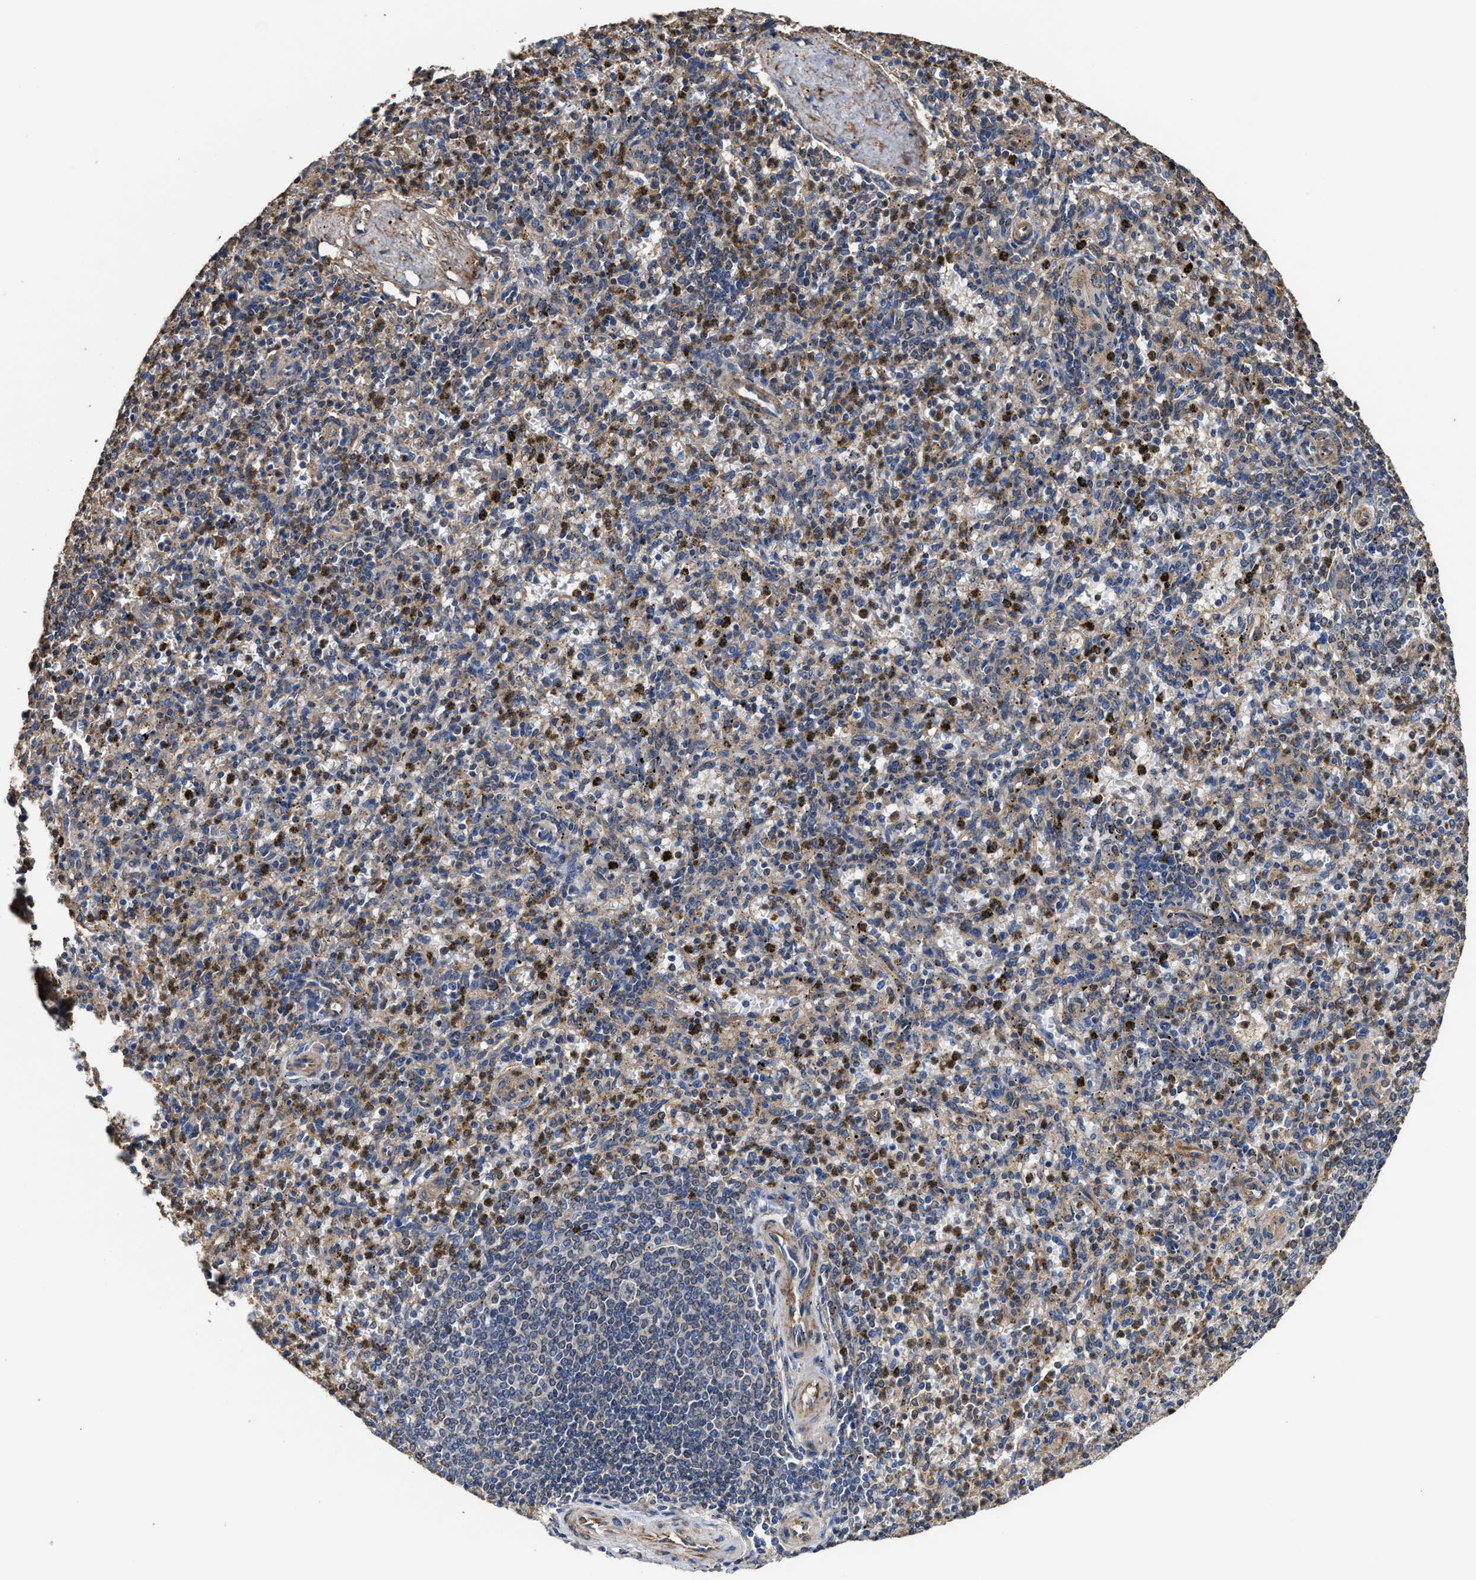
{"staining": {"intensity": "moderate", "quantity": "25%-75%", "location": "cytoplasmic/membranous"}, "tissue": "spleen", "cell_type": "Cells in red pulp", "image_type": "normal", "snomed": [{"axis": "morphology", "description": "Normal tissue, NOS"}, {"axis": "topography", "description": "Spleen"}], "caption": "Protein staining by immunohistochemistry reveals moderate cytoplasmic/membranous staining in about 25%-75% of cells in red pulp in benign spleen. The protein of interest is shown in brown color, while the nuclei are stained blue.", "gene": "SFXN4", "patient": {"sex": "male", "age": 72}}